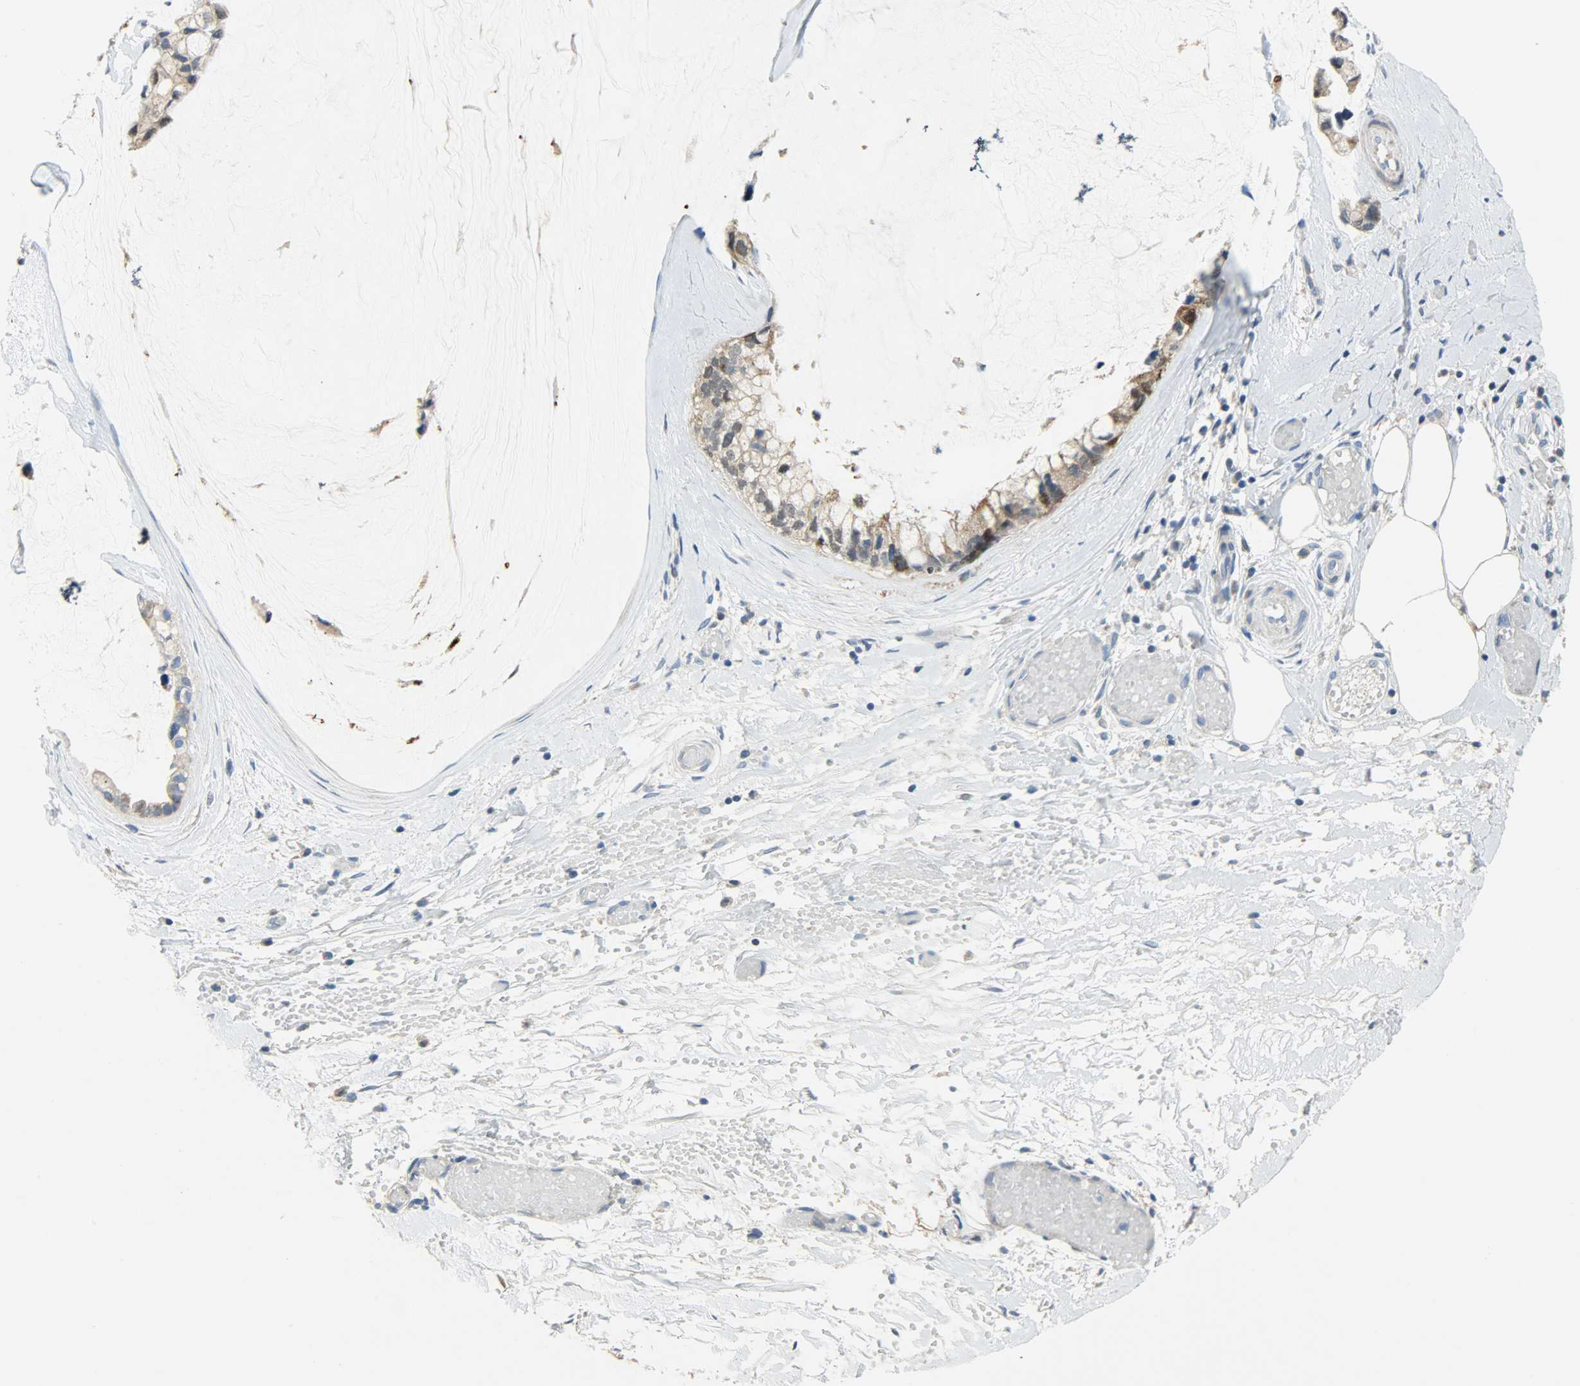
{"staining": {"intensity": "moderate", "quantity": ">75%", "location": "cytoplasmic/membranous"}, "tissue": "ovarian cancer", "cell_type": "Tumor cells", "image_type": "cancer", "snomed": [{"axis": "morphology", "description": "Cystadenocarcinoma, mucinous, NOS"}, {"axis": "topography", "description": "Ovary"}], "caption": "The histopathology image shows immunohistochemical staining of ovarian cancer. There is moderate cytoplasmic/membranous staining is seen in about >75% of tumor cells.", "gene": "PPP1R1B", "patient": {"sex": "female", "age": 39}}